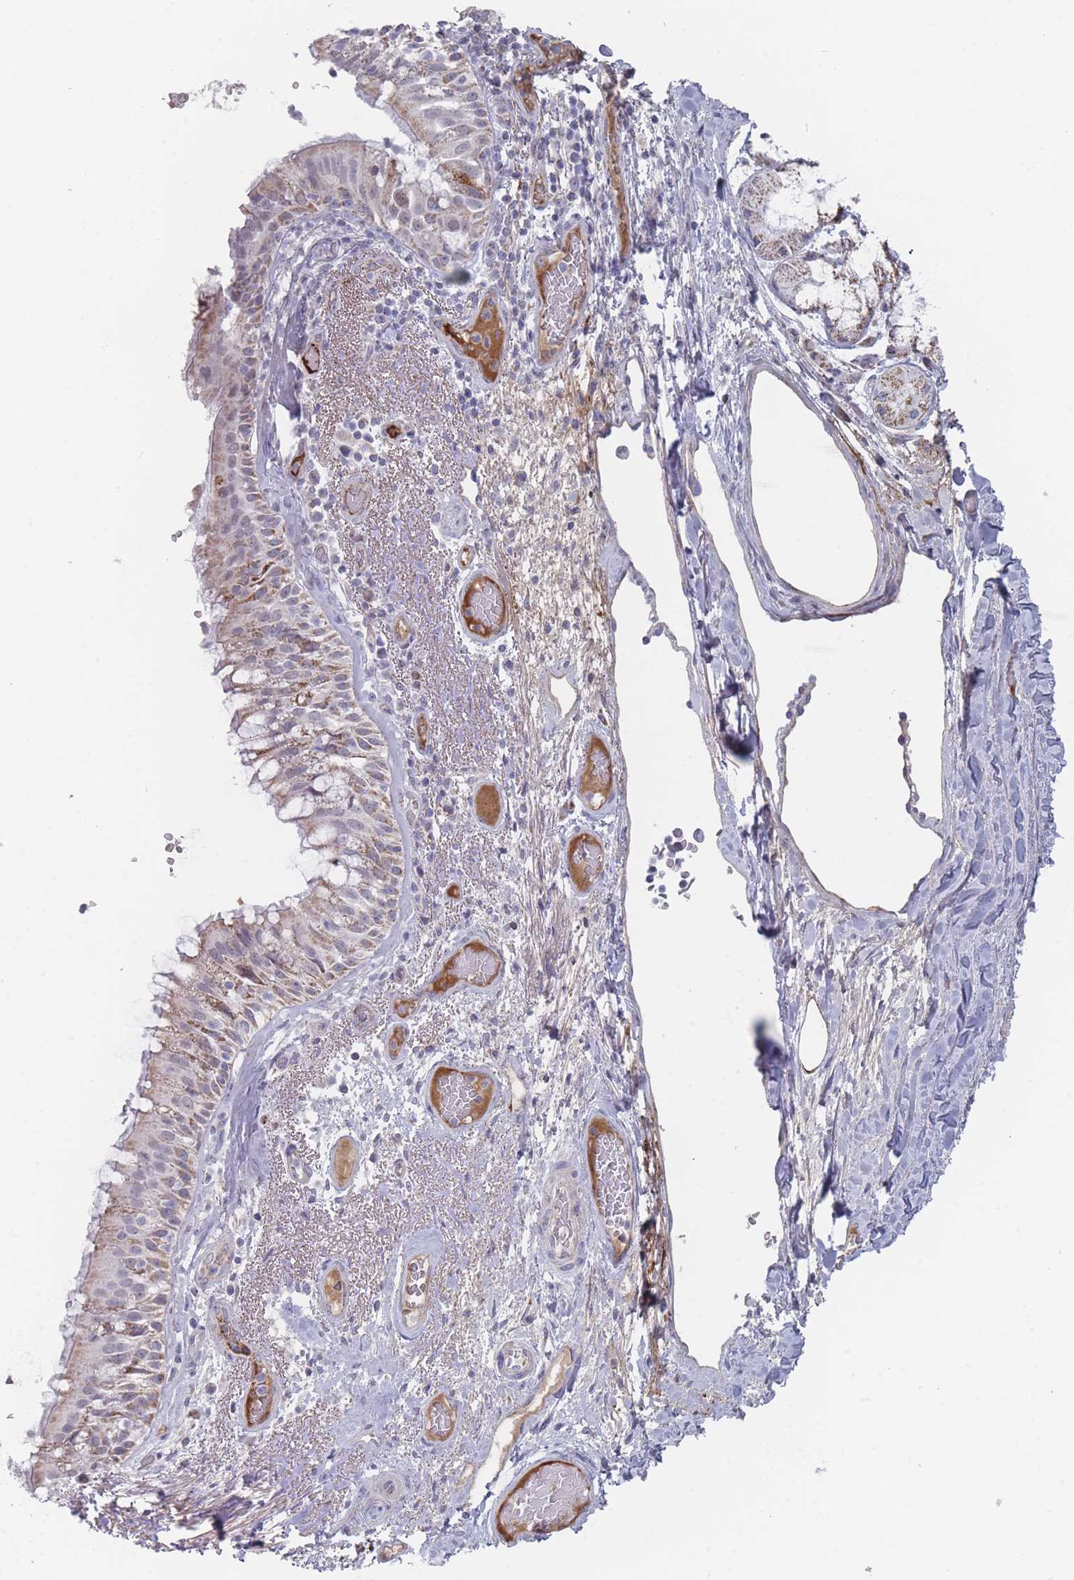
{"staining": {"intensity": "weak", "quantity": "25%-75%", "location": "cytoplasmic/membranous"}, "tissue": "bronchus", "cell_type": "Respiratory epithelial cells", "image_type": "normal", "snomed": [{"axis": "morphology", "description": "Normal tissue, NOS"}, {"axis": "topography", "description": "Cartilage tissue"}, {"axis": "topography", "description": "Bronchus"}], "caption": "High-magnification brightfield microscopy of benign bronchus stained with DAB (3,3'-diaminobenzidine) (brown) and counterstained with hematoxylin (blue). respiratory epithelial cells exhibit weak cytoplasmic/membranous positivity is present in about25%-75% of cells.", "gene": "TRARG1", "patient": {"sex": "male", "age": 63}}